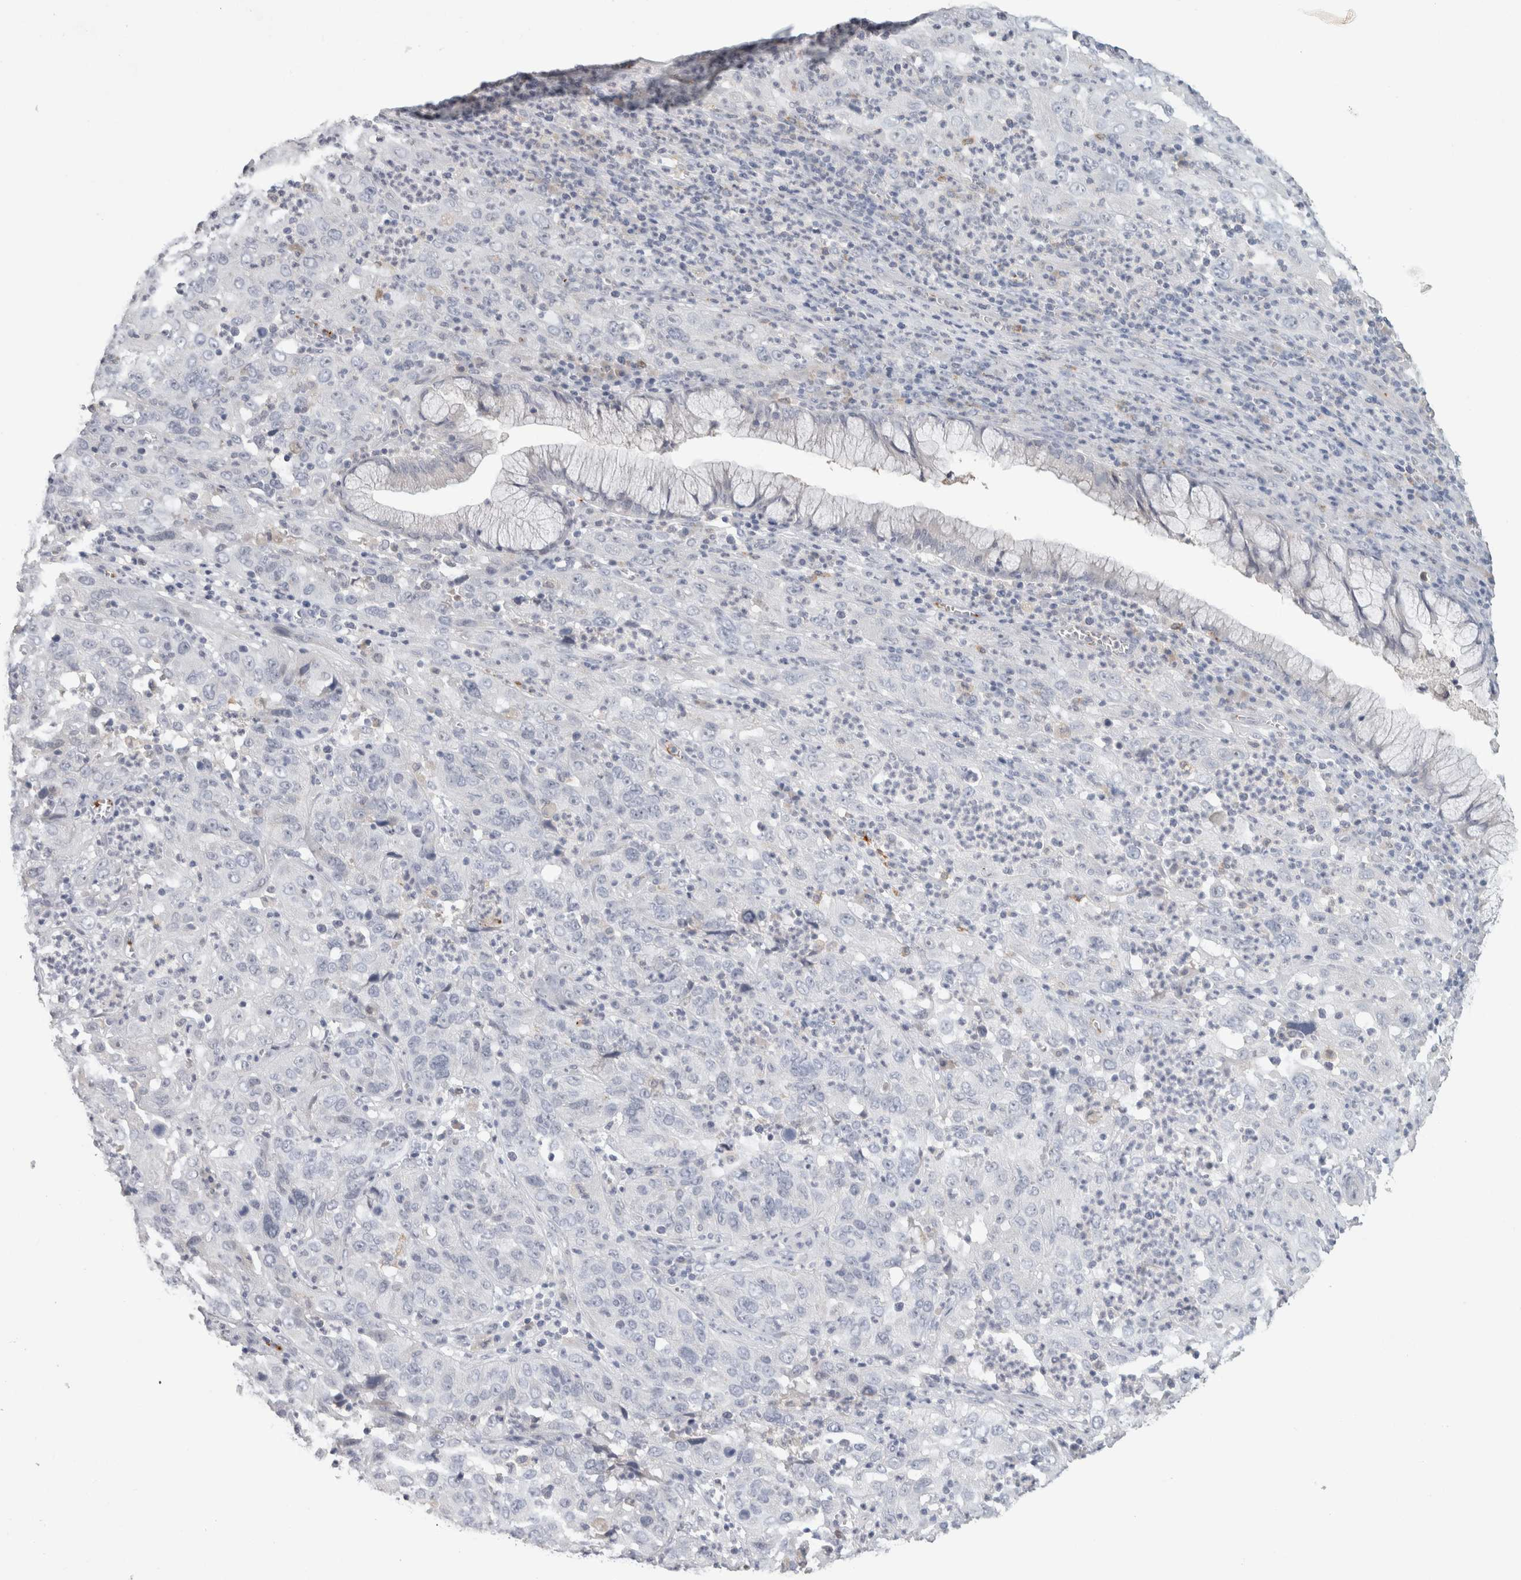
{"staining": {"intensity": "negative", "quantity": "none", "location": "none"}, "tissue": "cervical cancer", "cell_type": "Tumor cells", "image_type": "cancer", "snomed": [{"axis": "morphology", "description": "Squamous cell carcinoma, NOS"}, {"axis": "topography", "description": "Cervix"}], "caption": "A high-resolution micrograph shows immunohistochemistry staining of cervical cancer, which displays no significant positivity in tumor cells. The staining was performed using DAB to visualize the protein expression in brown, while the nuclei were stained in blue with hematoxylin (Magnification: 20x).", "gene": "CD36", "patient": {"sex": "female", "age": 32}}